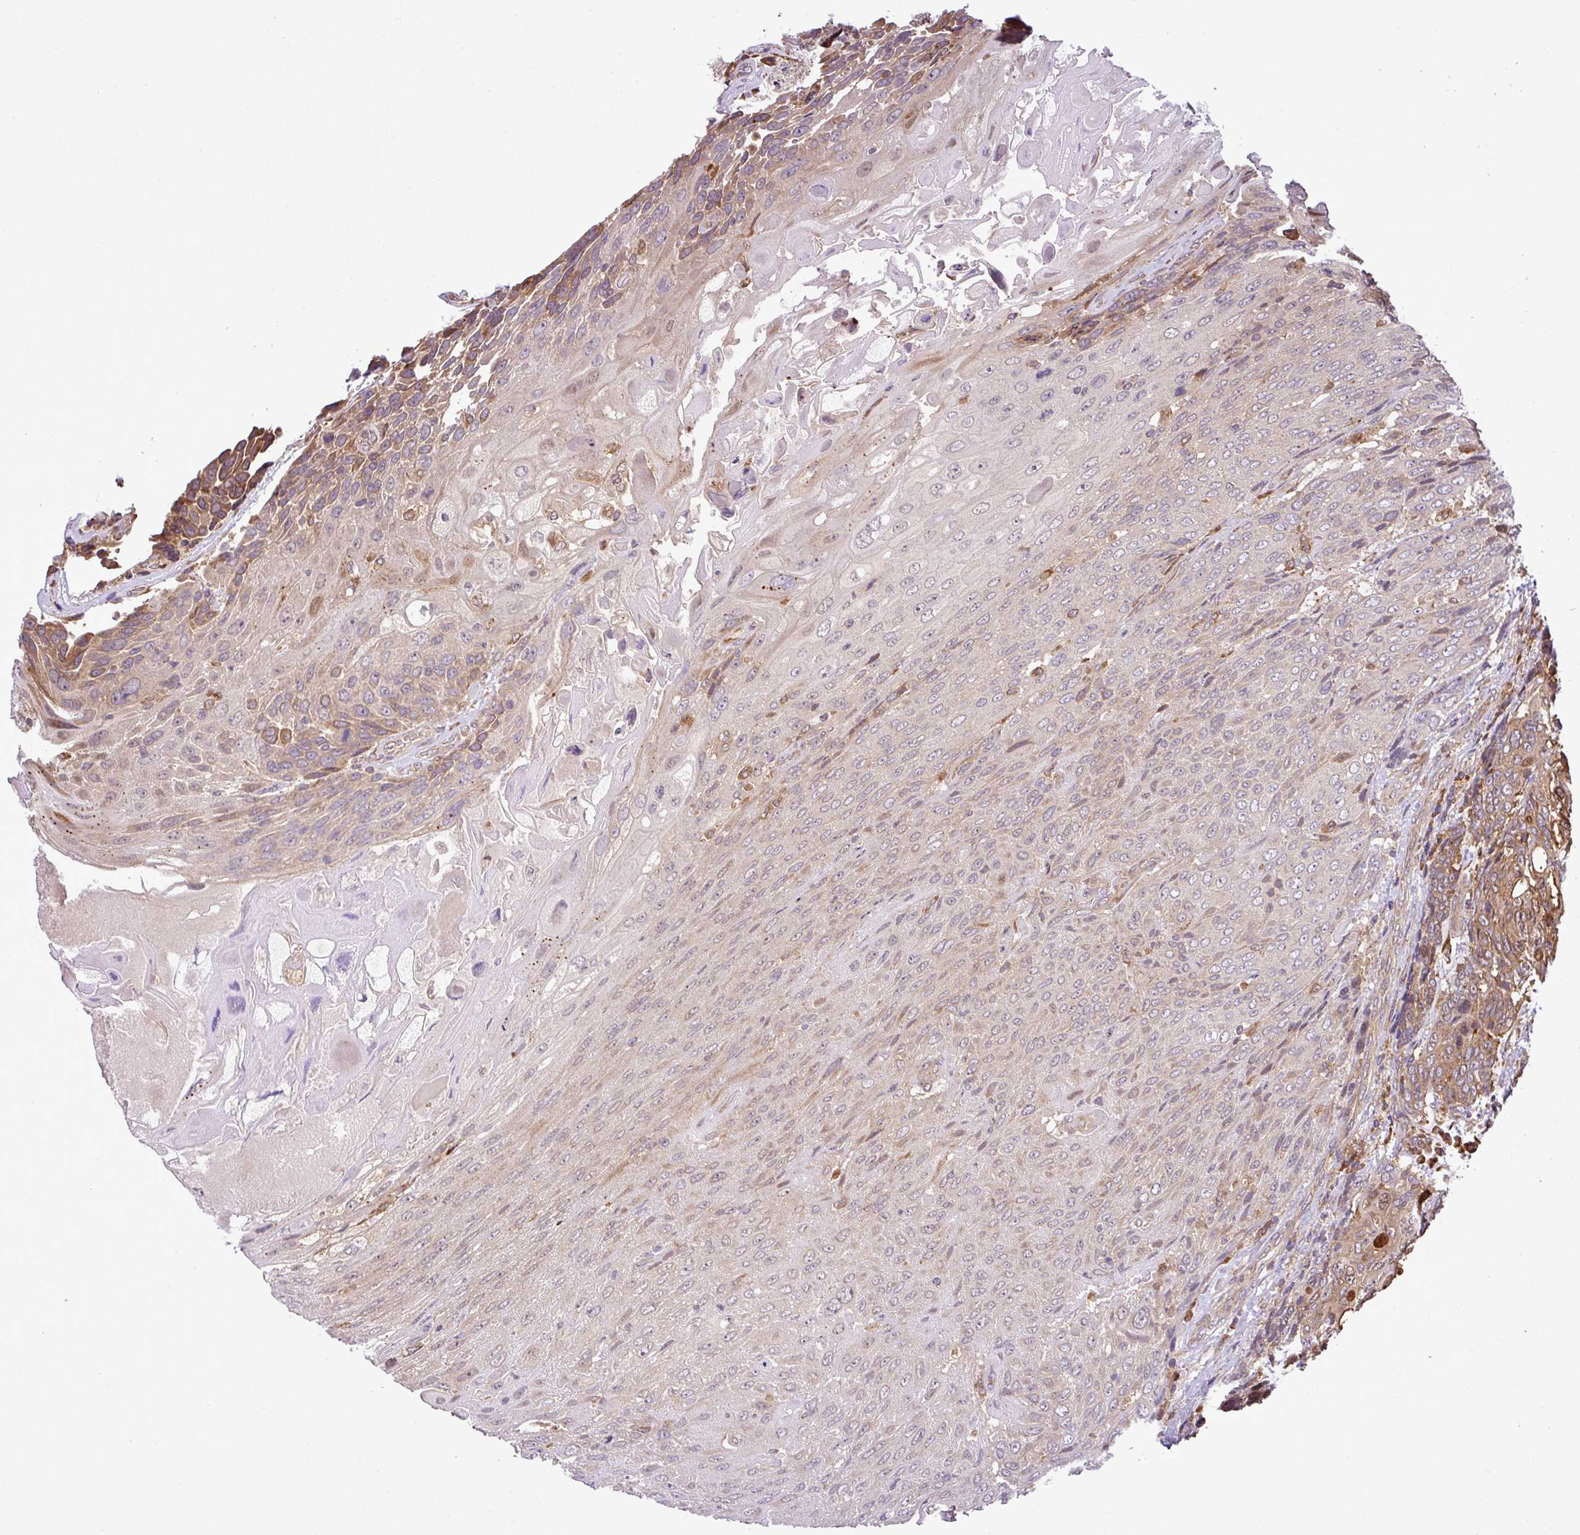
{"staining": {"intensity": "moderate", "quantity": "25%-75%", "location": "cytoplasmic/membranous"}, "tissue": "urothelial cancer", "cell_type": "Tumor cells", "image_type": "cancer", "snomed": [{"axis": "morphology", "description": "Urothelial carcinoma, High grade"}, {"axis": "topography", "description": "Urinary bladder"}], "caption": "A brown stain labels moderate cytoplasmic/membranous staining of a protein in human urothelial carcinoma (high-grade) tumor cells. Nuclei are stained in blue.", "gene": "DLGAP4", "patient": {"sex": "female", "age": 70}}